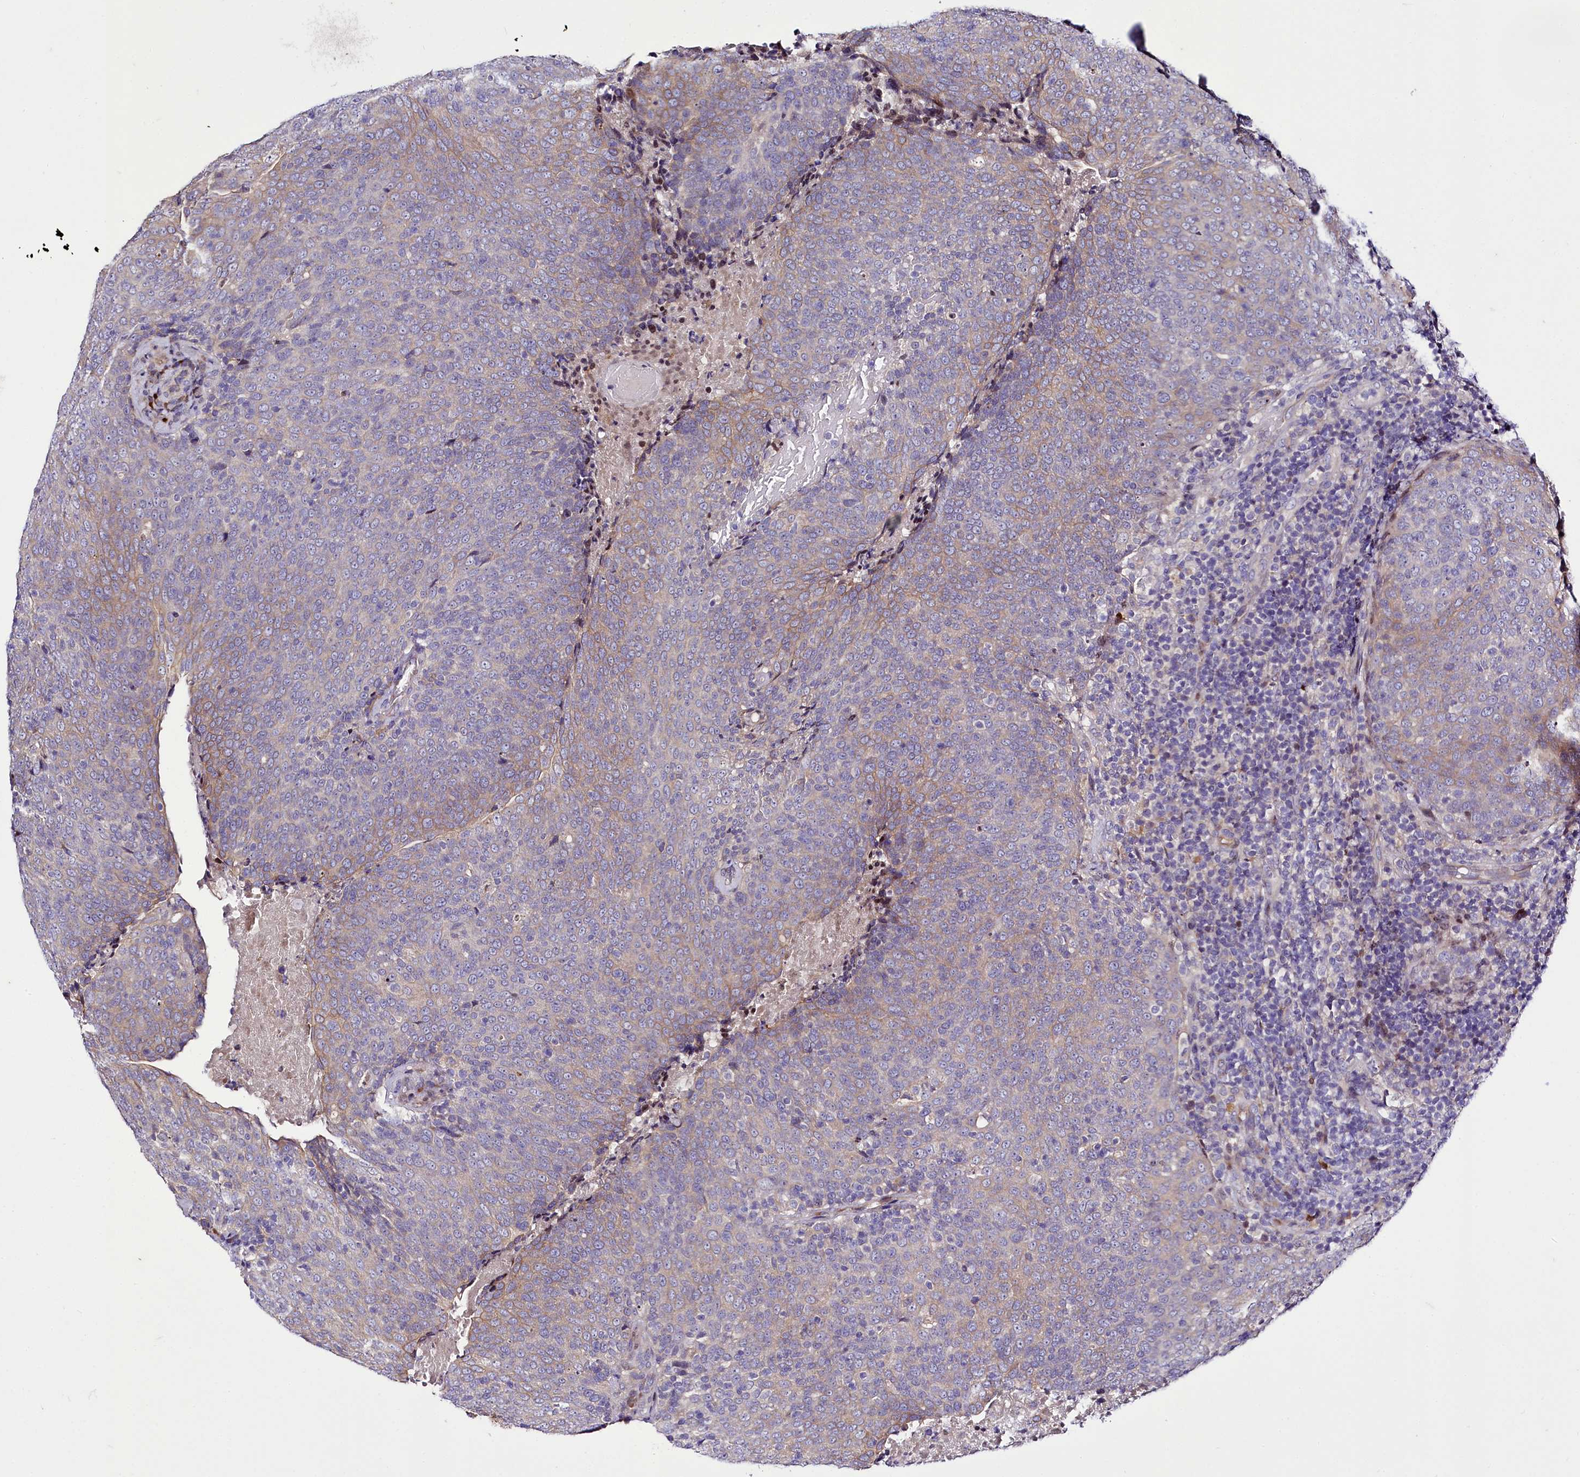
{"staining": {"intensity": "weak", "quantity": "<25%", "location": "cytoplasmic/membranous"}, "tissue": "head and neck cancer", "cell_type": "Tumor cells", "image_type": "cancer", "snomed": [{"axis": "morphology", "description": "Squamous cell carcinoma, NOS"}, {"axis": "morphology", "description": "Squamous cell carcinoma, metastatic, NOS"}, {"axis": "topography", "description": "Lymph node"}, {"axis": "topography", "description": "Head-Neck"}], "caption": "Immunohistochemical staining of human head and neck cancer reveals no significant expression in tumor cells. Brightfield microscopy of immunohistochemistry stained with DAB (3,3'-diaminobenzidine) (brown) and hematoxylin (blue), captured at high magnification.", "gene": "ZC3H12C", "patient": {"sex": "male", "age": 62}}